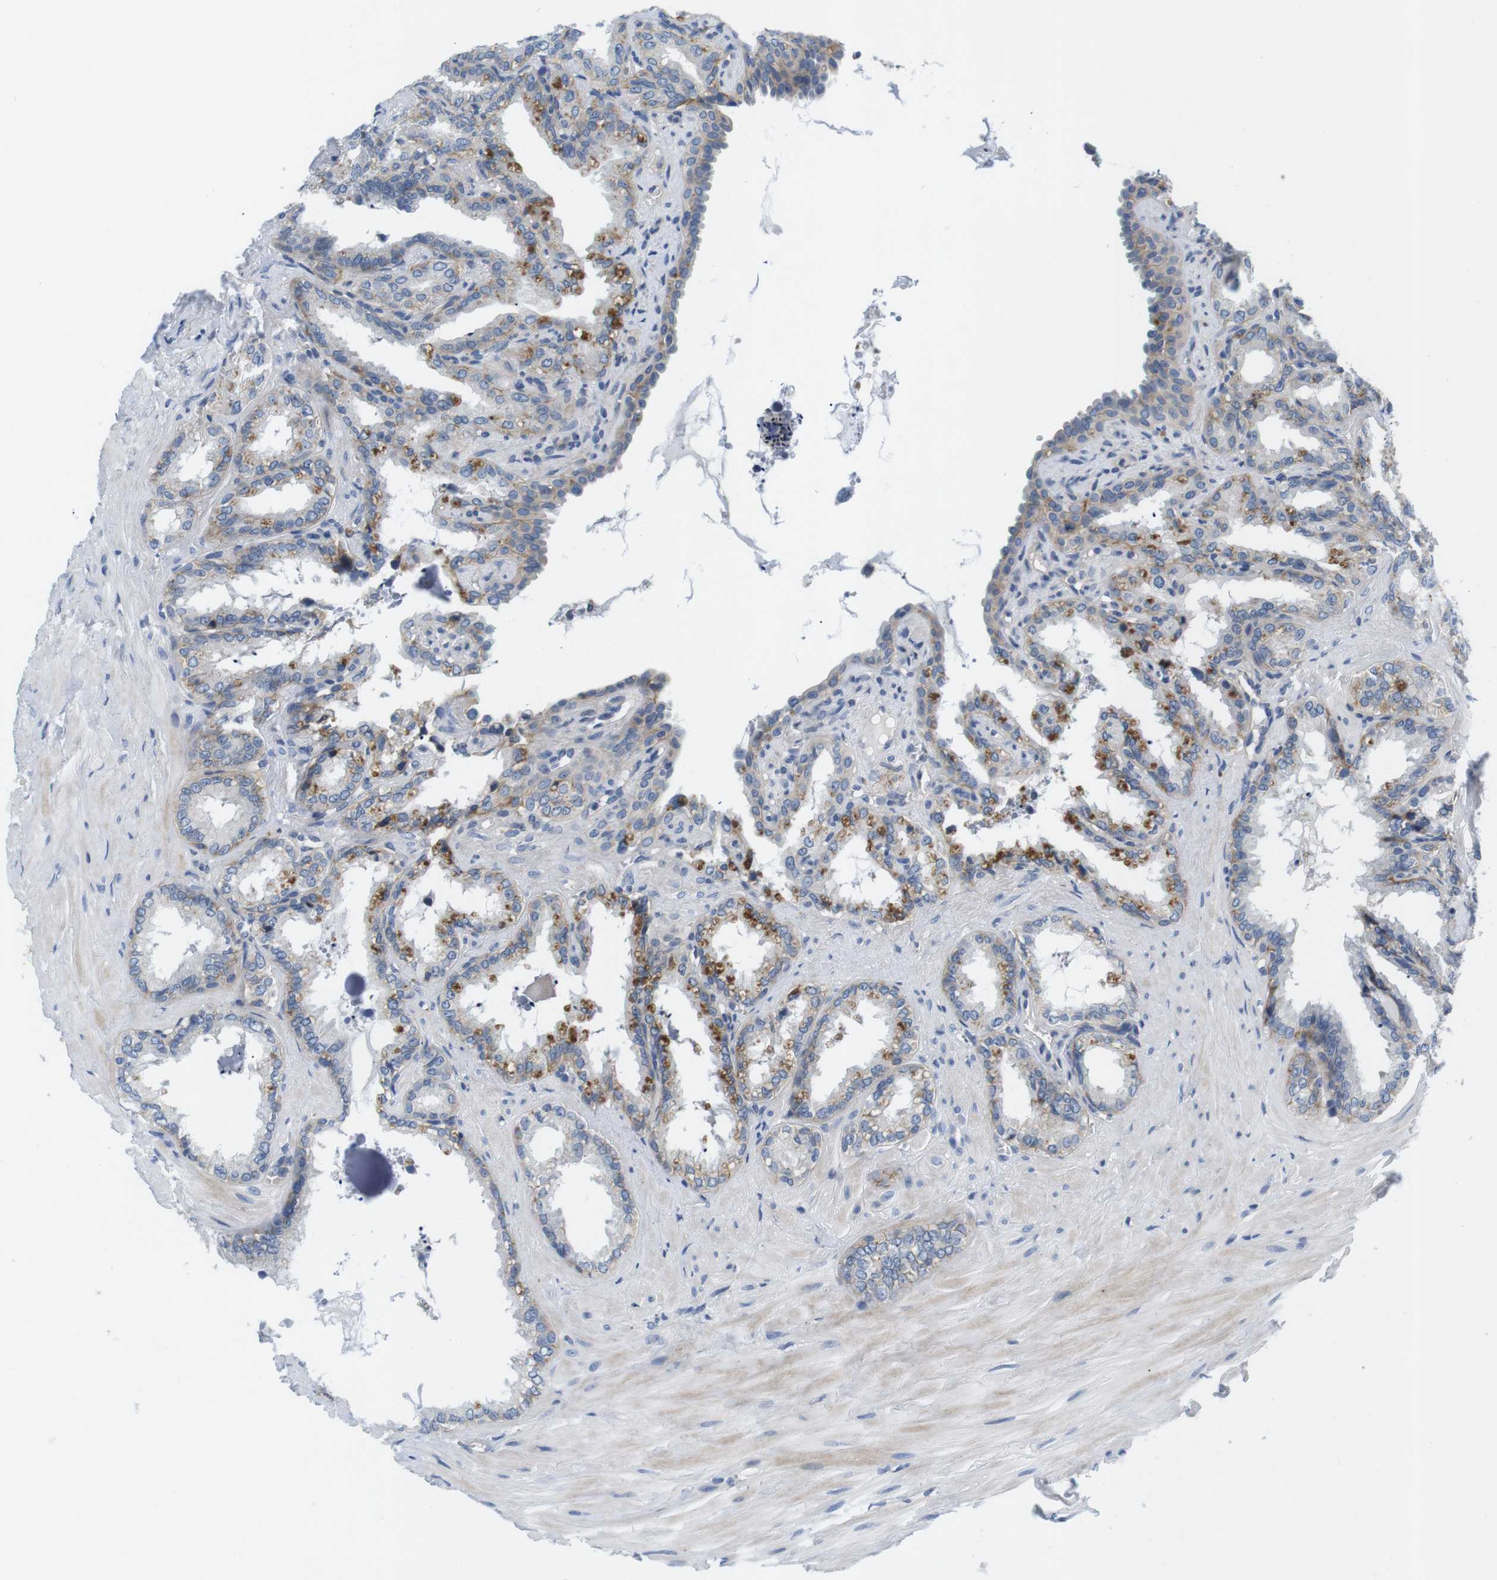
{"staining": {"intensity": "moderate", "quantity": "25%-75%", "location": "cytoplasmic/membranous"}, "tissue": "seminal vesicle", "cell_type": "Glandular cells", "image_type": "normal", "snomed": [{"axis": "morphology", "description": "Normal tissue, NOS"}, {"axis": "topography", "description": "Seminal veicle"}], "caption": "Moderate cytoplasmic/membranous staining is identified in about 25%-75% of glandular cells in benign seminal vesicle.", "gene": "SLC30A1", "patient": {"sex": "male", "age": 64}}